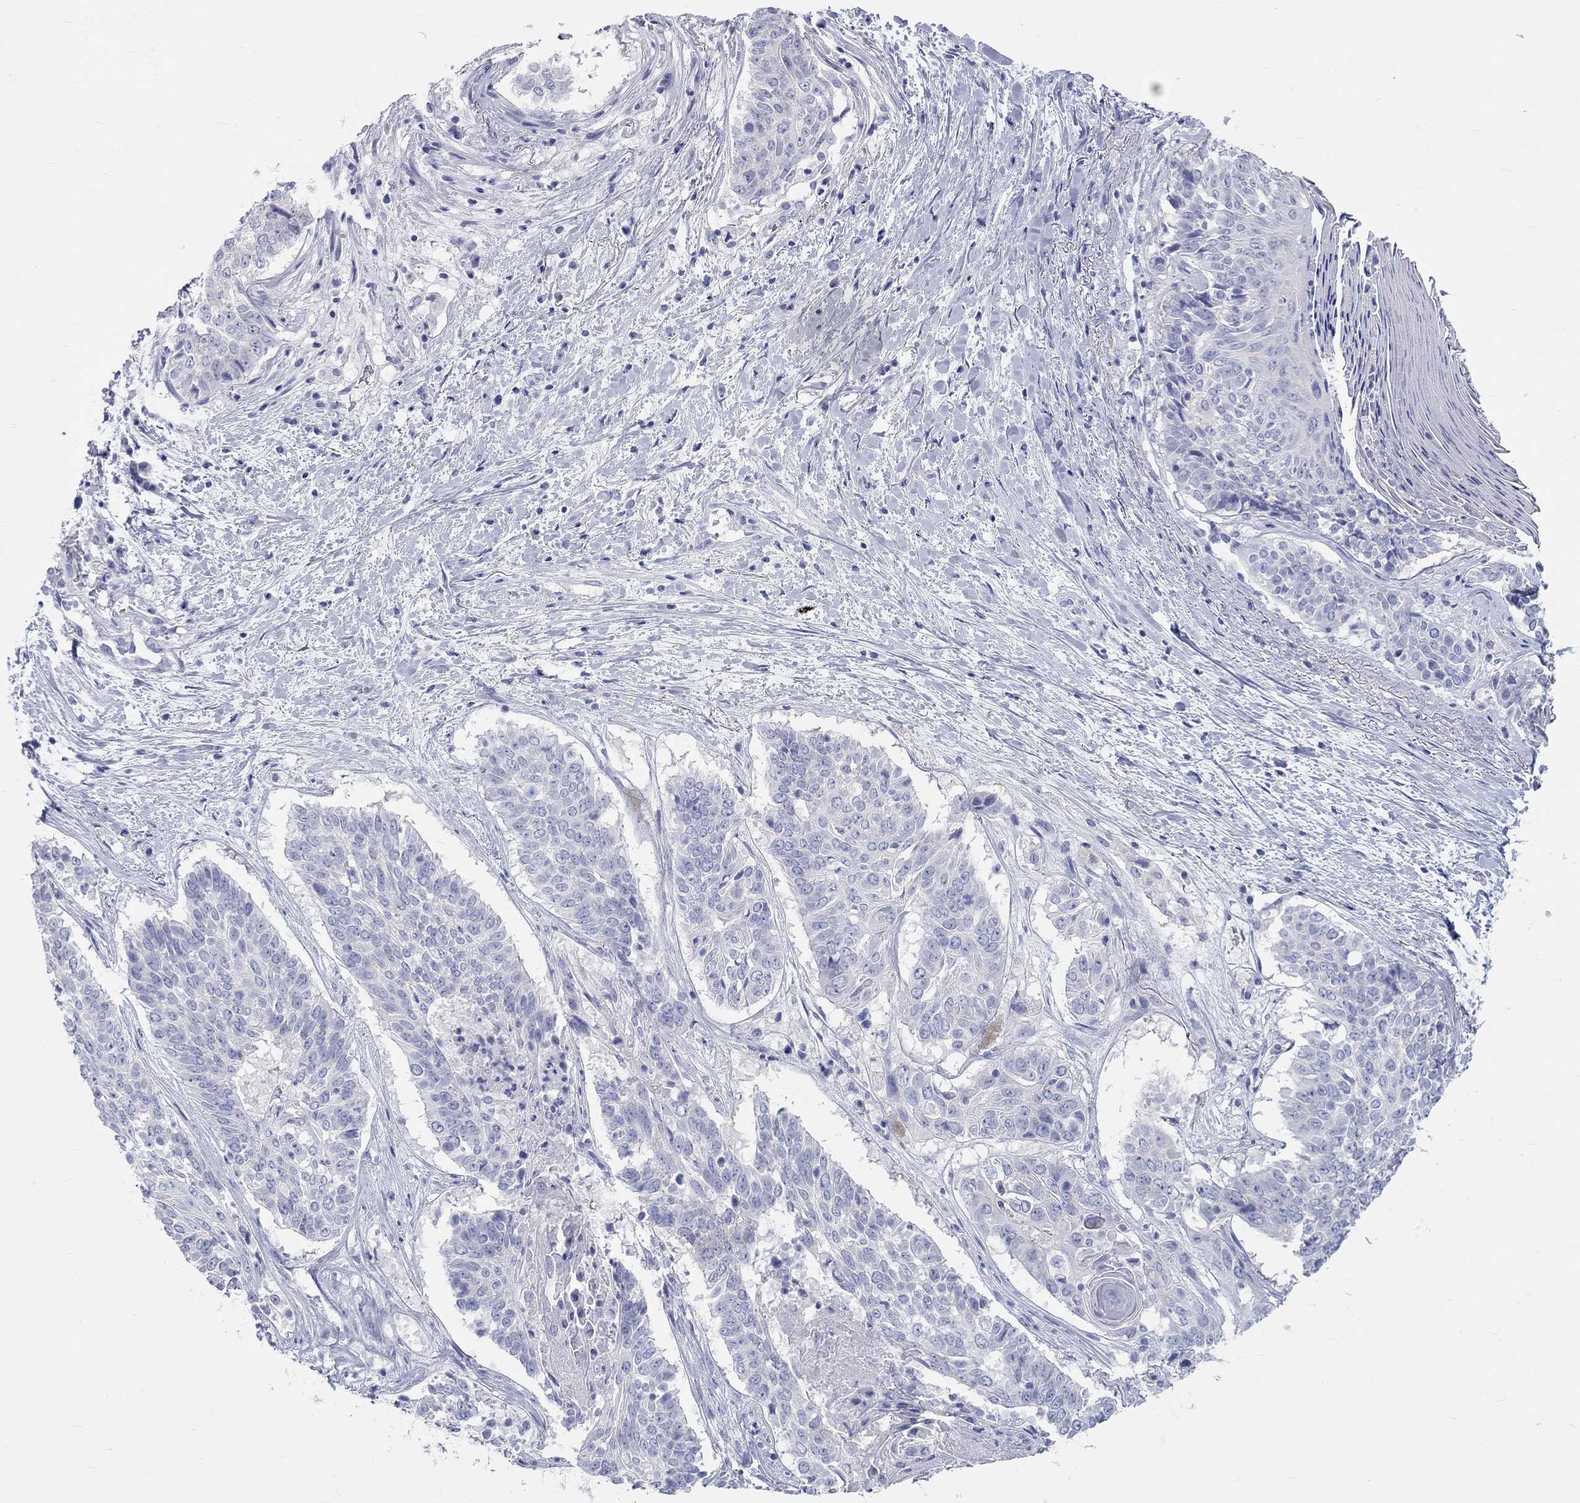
{"staining": {"intensity": "negative", "quantity": "none", "location": "none"}, "tissue": "lung cancer", "cell_type": "Tumor cells", "image_type": "cancer", "snomed": [{"axis": "morphology", "description": "Squamous cell carcinoma, NOS"}, {"axis": "topography", "description": "Lung"}], "caption": "Histopathology image shows no protein expression in tumor cells of squamous cell carcinoma (lung) tissue.", "gene": "SPATA9", "patient": {"sex": "male", "age": 64}}